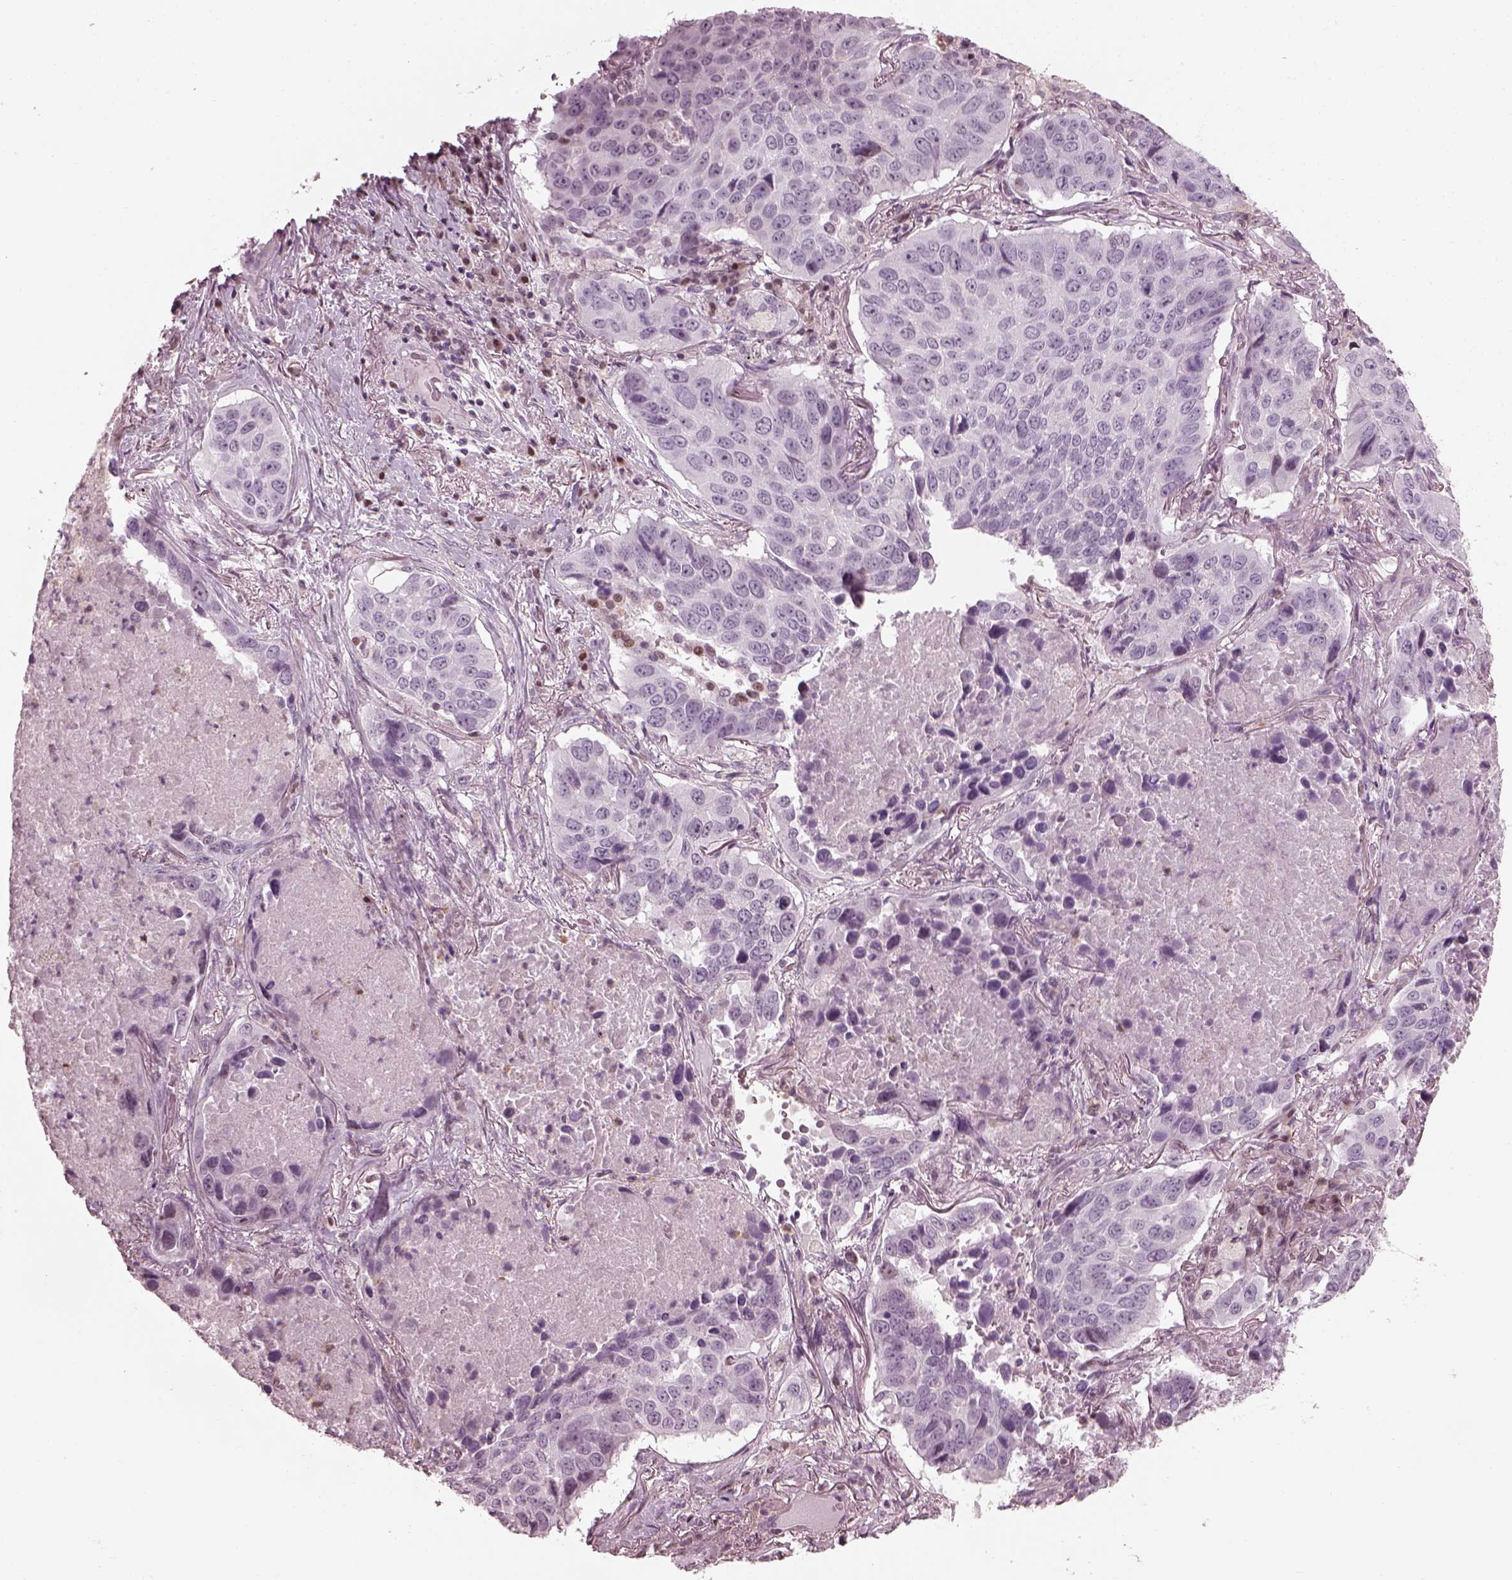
{"staining": {"intensity": "negative", "quantity": "none", "location": "none"}, "tissue": "lung cancer", "cell_type": "Tumor cells", "image_type": "cancer", "snomed": [{"axis": "morphology", "description": "Normal tissue, NOS"}, {"axis": "morphology", "description": "Squamous cell carcinoma, NOS"}, {"axis": "topography", "description": "Bronchus"}, {"axis": "topography", "description": "Lung"}], "caption": "A high-resolution image shows IHC staining of lung cancer, which exhibits no significant expression in tumor cells.", "gene": "BFSP1", "patient": {"sex": "male", "age": 64}}